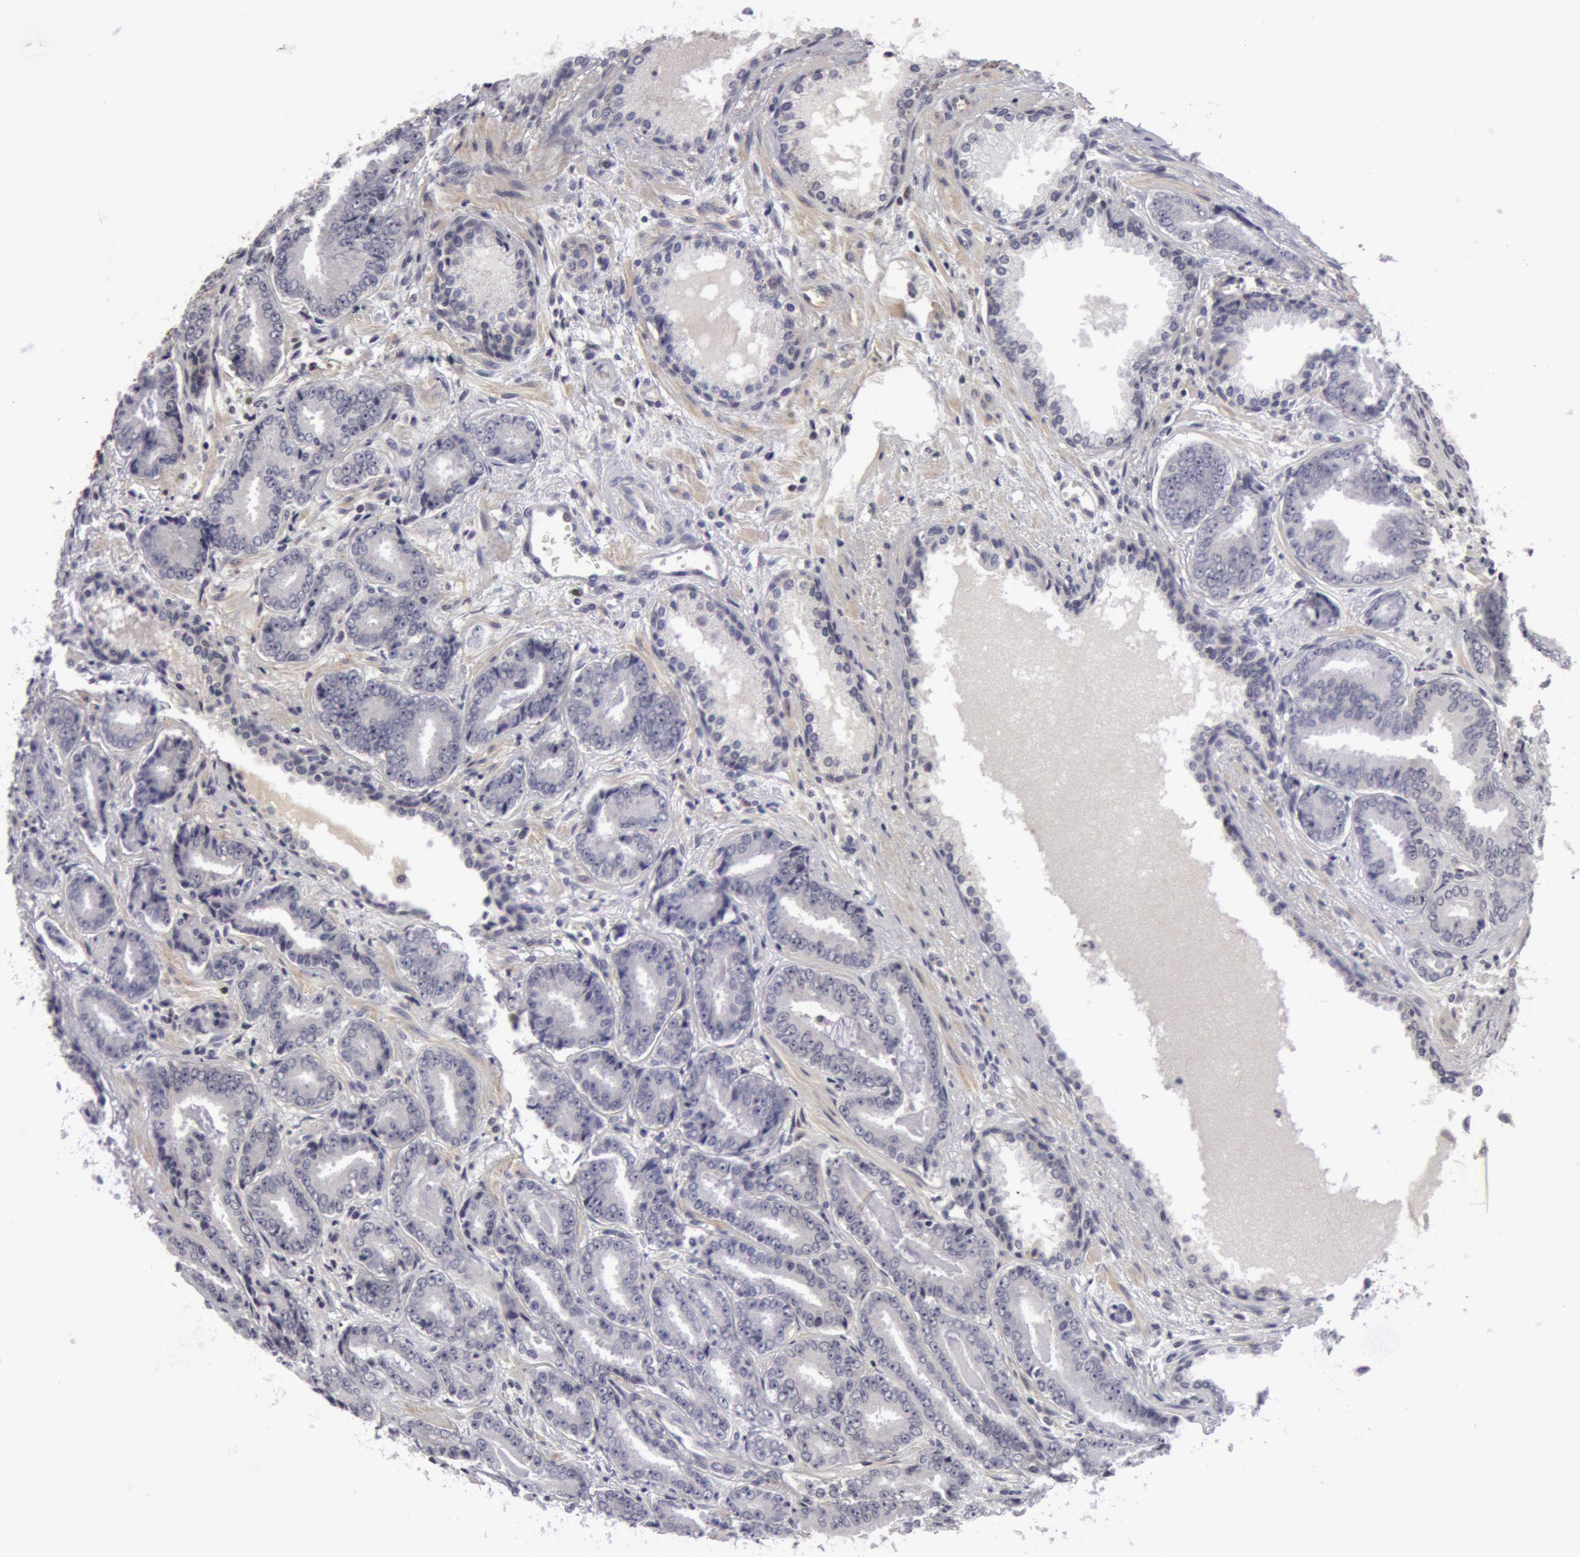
{"staining": {"intensity": "negative", "quantity": "none", "location": "none"}, "tissue": "prostate cancer", "cell_type": "Tumor cells", "image_type": "cancer", "snomed": [{"axis": "morphology", "description": "Adenocarcinoma, Low grade"}, {"axis": "topography", "description": "Prostate"}], "caption": "Human adenocarcinoma (low-grade) (prostate) stained for a protein using immunohistochemistry (IHC) shows no positivity in tumor cells.", "gene": "NLGN4X", "patient": {"sex": "male", "age": 65}}